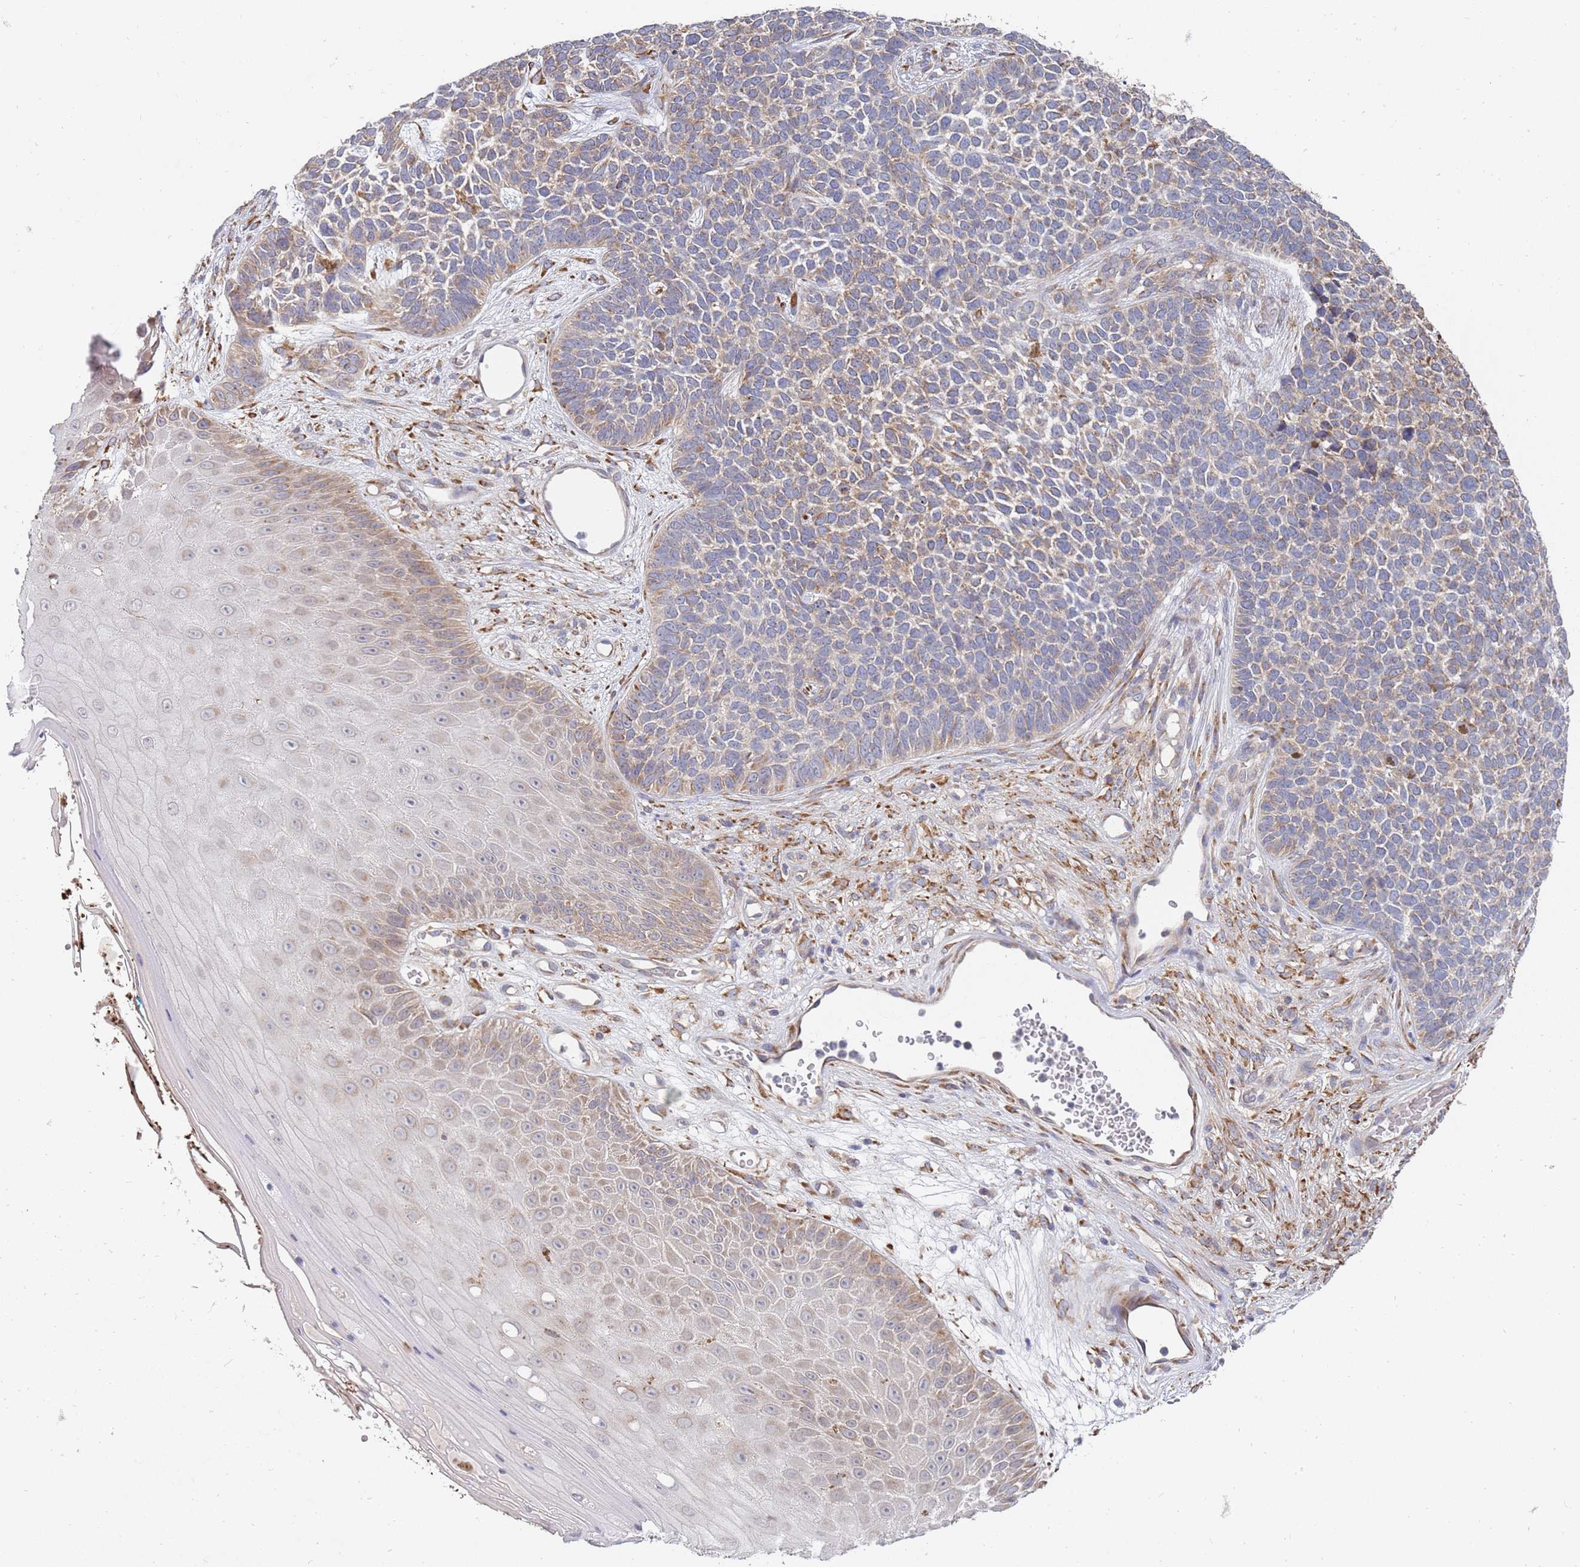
{"staining": {"intensity": "moderate", "quantity": "25%-75%", "location": "cytoplasmic/membranous"}, "tissue": "skin cancer", "cell_type": "Tumor cells", "image_type": "cancer", "snomed": [{"axis": "morphology", "description": "Basal cell carcinoma"}, {"axis": "topography", "description": "Skin"}], "caption": "A brown stain labels moderate cytoplasmic/membranous positivity of a protein in skin basal cell carcinoma tumor cells.", "gene": "VRK2", "patient": {"sex": "female", "age": 84}}